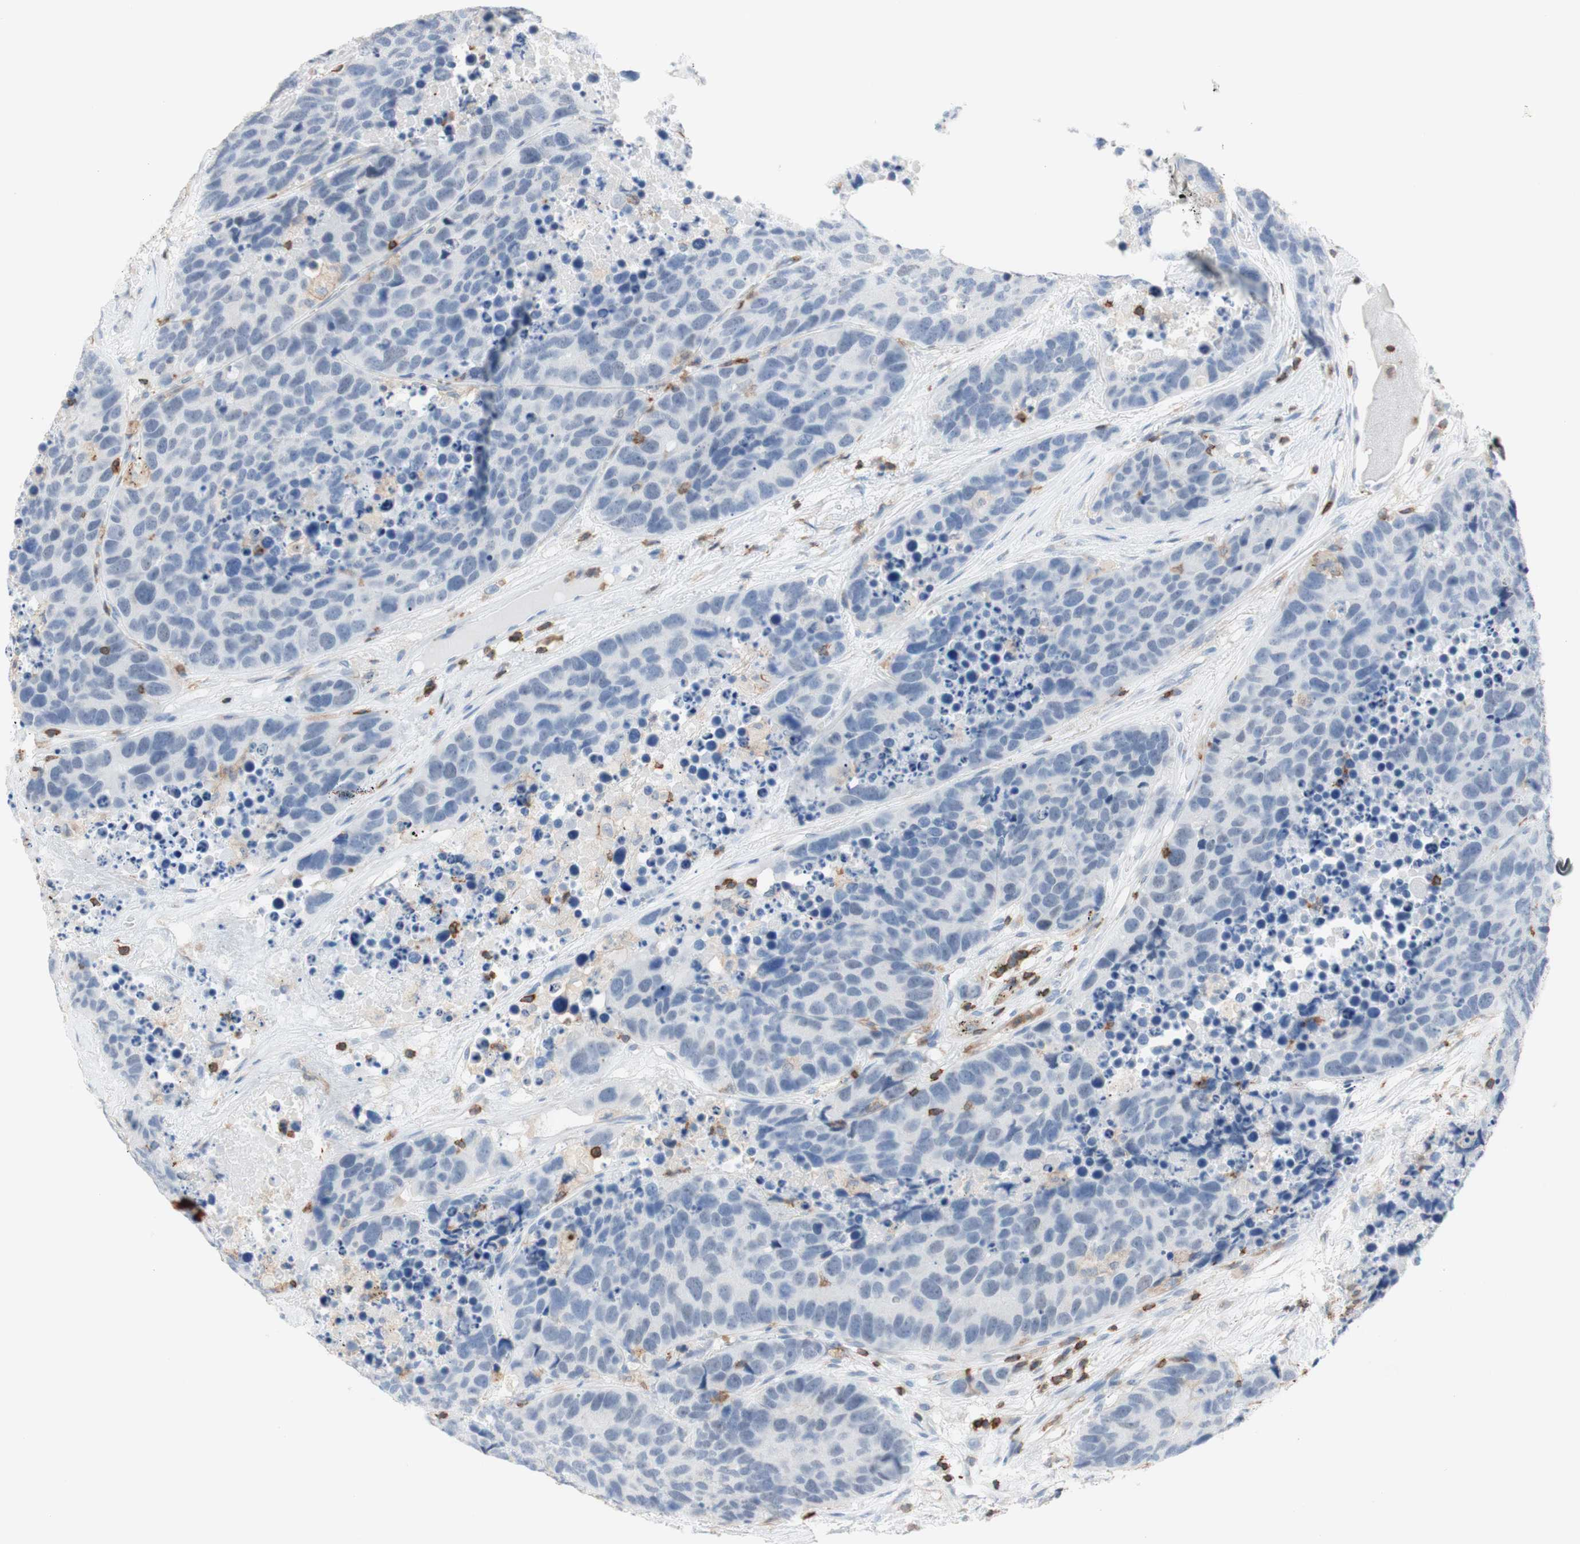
{"staining": {"intensity": "negative", "quantity": "none", "location": "none"}, "tissue": "carcinoid", "cell_type": "Tumor cells", "image_type": "cancer", "snomed": [{"axis": "morphology", "description": "Carcinoid, malignant, NOS"}, {"axis": "topography", "description": "Lung"}], "caption": "This is an immunohistochemistry micrograph of carcinoid (malignant). There is no staining in tumor cells.", "gene": "SPINK6", "patient": {"sex": "male", "age": 60}}